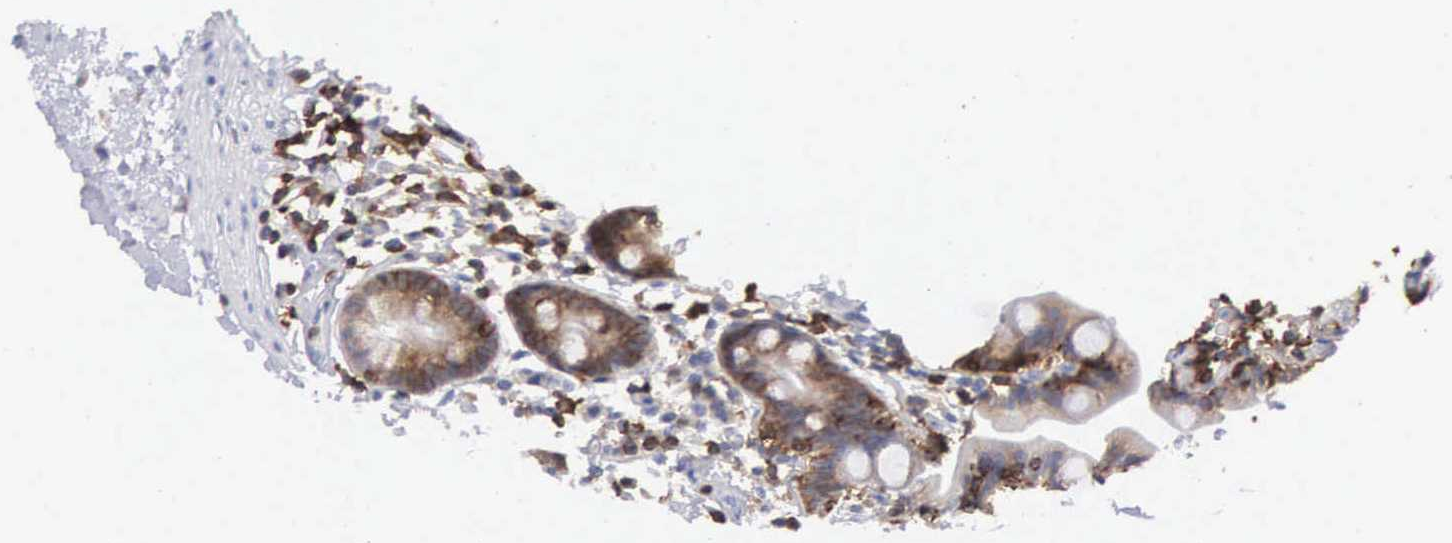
{"staining": {"intensity": "strong", "quantity": ">75%", "location": "cytoplasmic/membranous"}, "tissue": "small intestine", "cell_type": "Glandular cells", "image_type": "normal", "snomed": [{"axis": "morphology", "description": "Normal tissue, NOS"}, {"axis": "topography", "description": "Small intestine"}], "caption": "A photomicrograph showing strong cytoplasmic/membranous staining in about >75% of glandular cells in normal small intestine, as visualized by brown immunohistochemical staining.", "gene": "ENSG00000285304", "patient": {"sex": "female", "age": 69}}